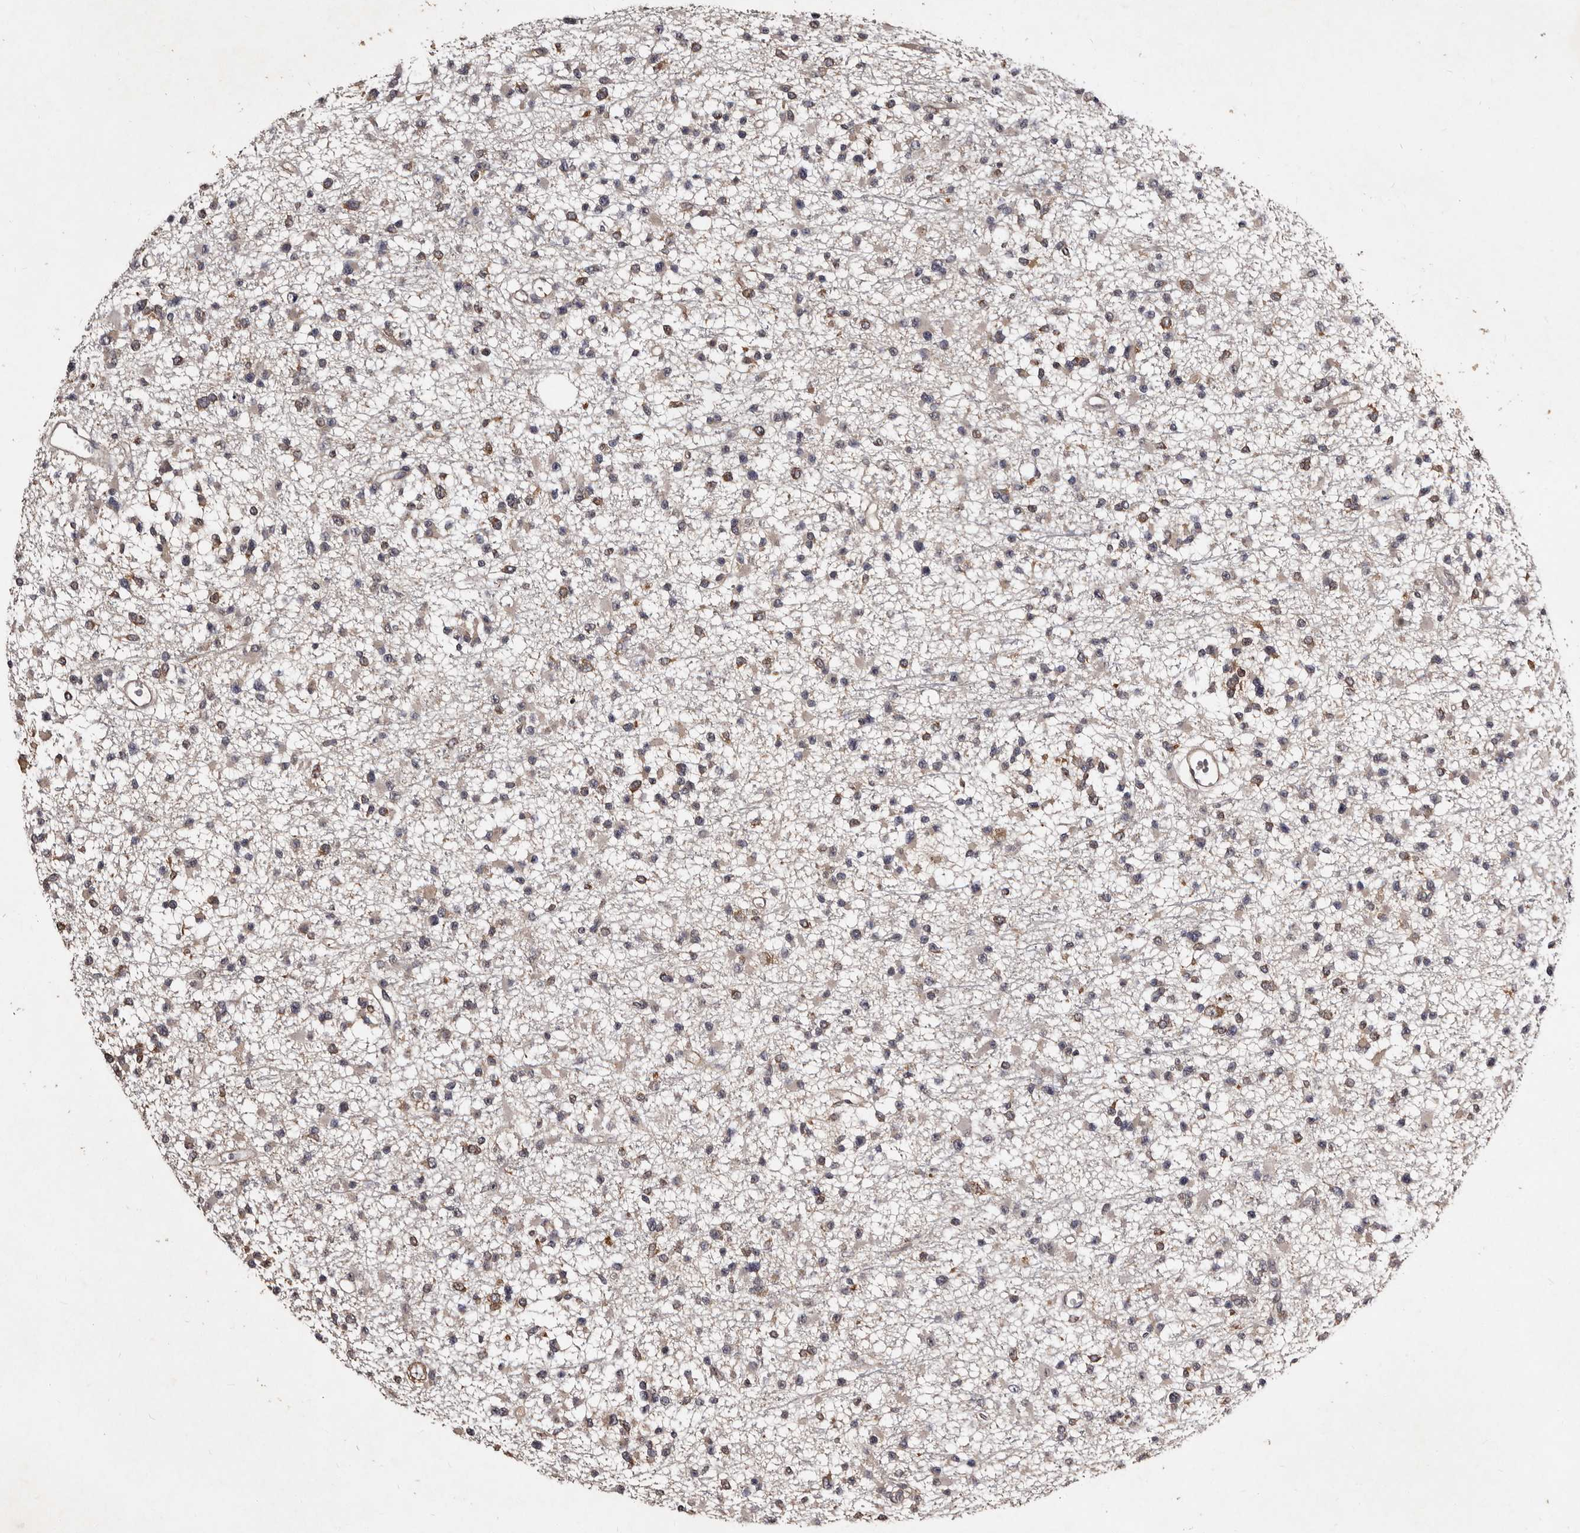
{"staining": {"intensity": "weak", "quantity": ">75%", "location": "cytoplasmic/membranous"}, "tissue": "glioma", "cell_type": "Tumor cells", "image_type": "cancer", "snomed": [{"axis": "morphology", "description": "Glioma, malignant, Low grade"}, {"axis": "topography", "description": "Brain"}], "caption": "A brown stain shows weak cytoplasmic/membranous positivity of a protein in malignant glioma (low-grade) tumor cells. The protein of interest is stained brown, and the nuclei are stained in blue (DAB (3,3'-diaminobenzidine) IHC with brightfield microscopy, high magnification).", "gene": "MKRN3", "patient": {"sex": "female", "age": 22}}